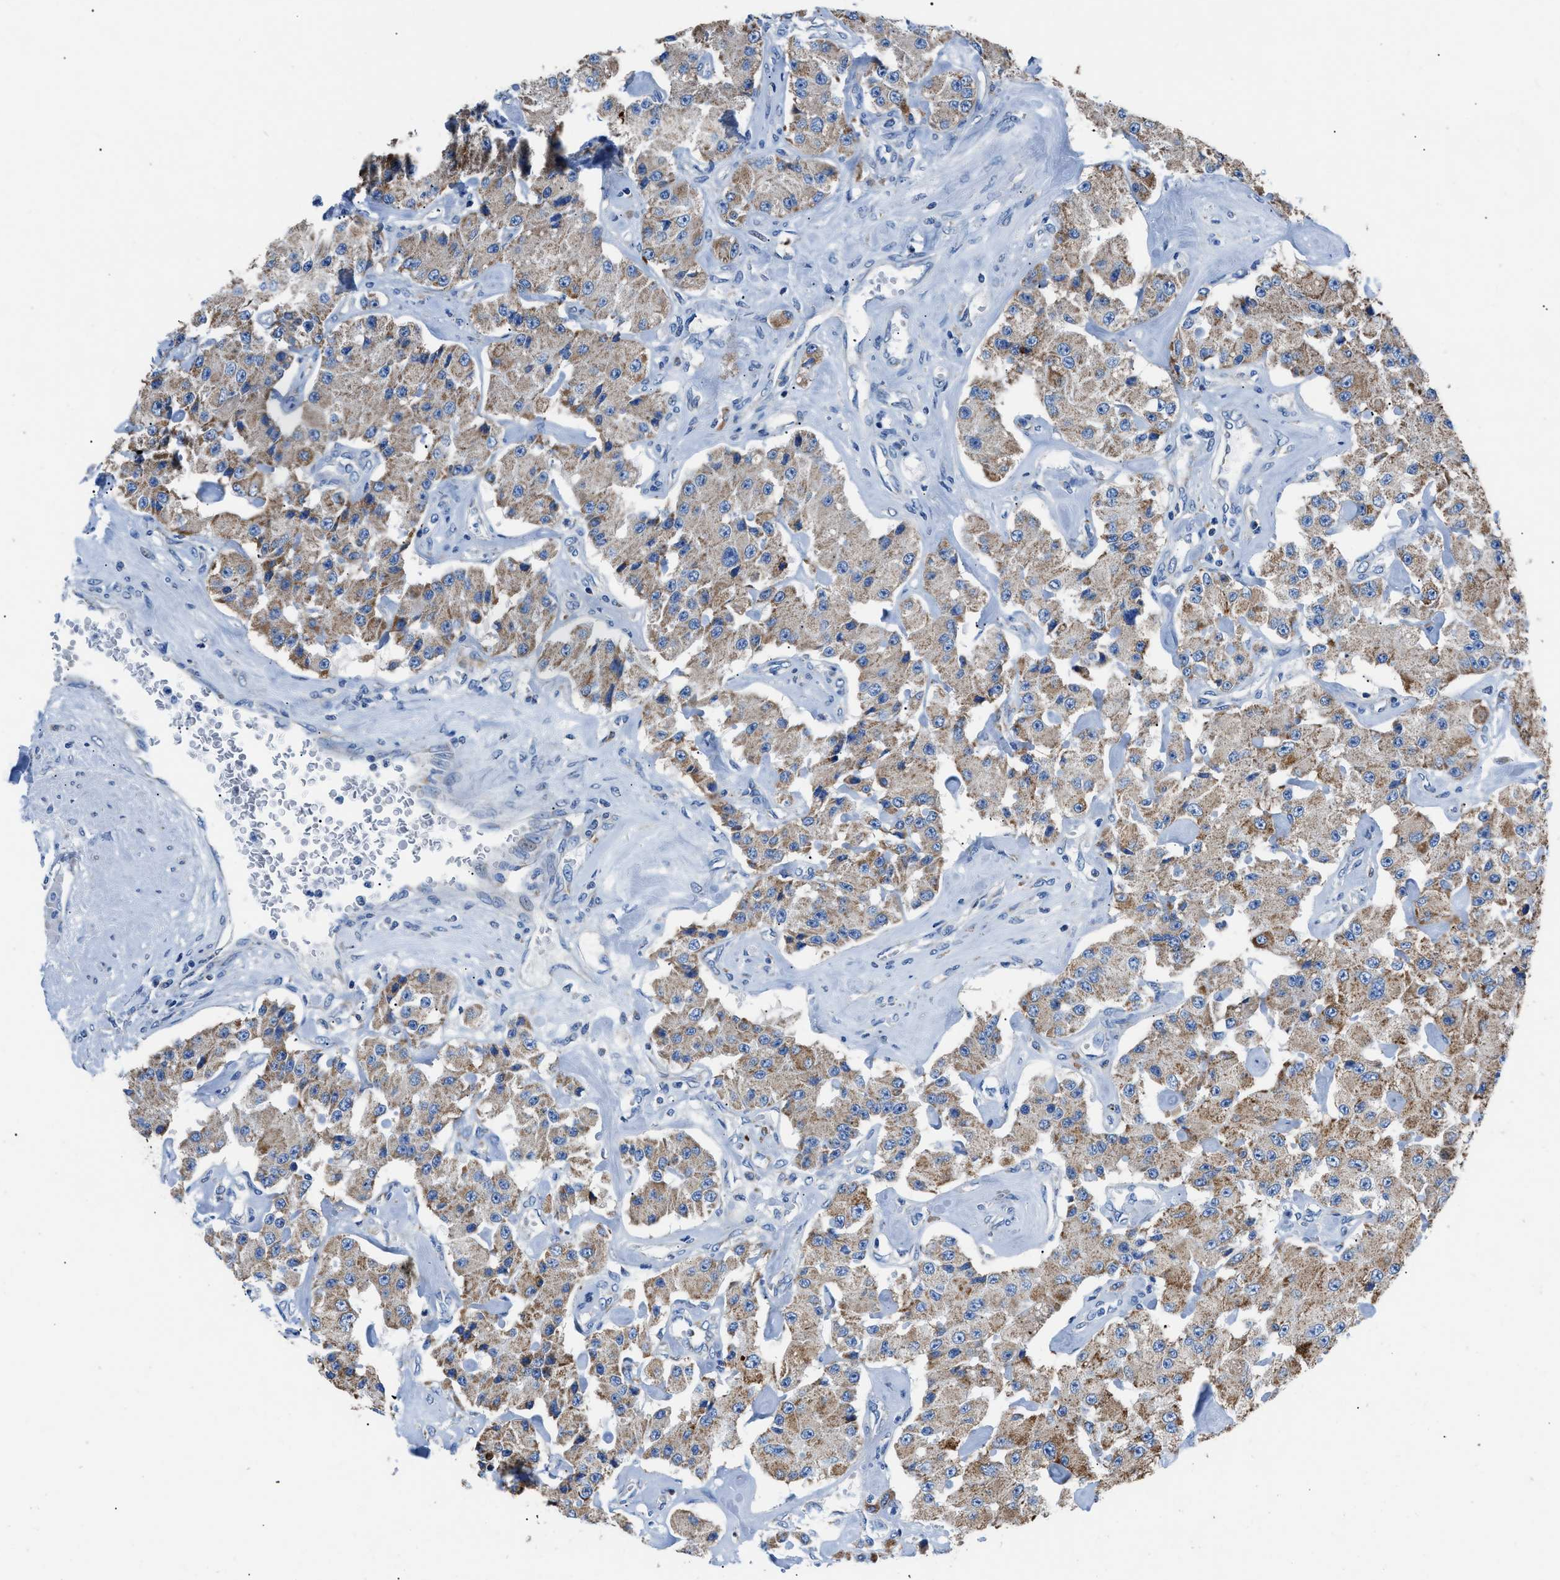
{"staining": {"intensity": "moderate", "quantity": ">75%", "location": "cytoplasmic/membranous"}, "tissue": "carcinoid", "cell_type": "Tumor cells", "image_type": "cancer", "snomed": [{"axis": "morphology", "description": "Carcinoid, malignant, NOS"}, {"axis": "topography", "description": "Pancreas"}], "caption": "A high-resolution micrograph shows immunohistochemistry staining of carcinoid, which displays moderate cytoplasmic/membranous positivity in about >75% of tumor cells.", "gene": "ZDHHC3", "patient": {"sex": "male", "age": 41}}